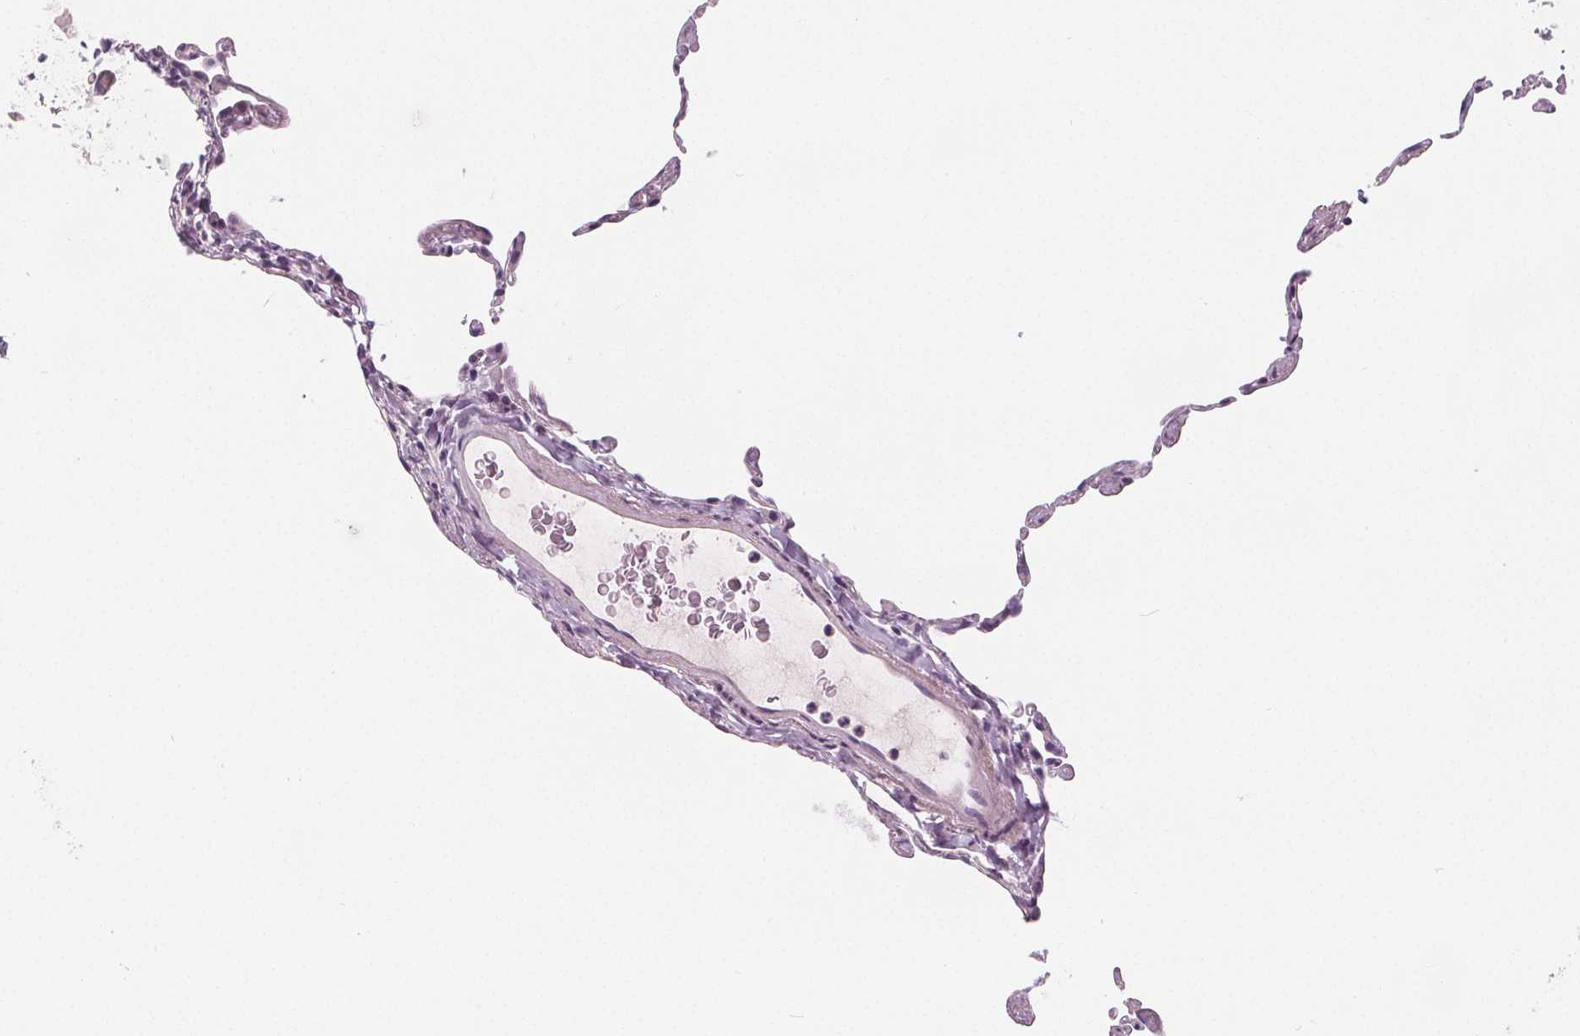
{"staining": {"intensity": "negative", "quantity": "none", "location": "none"}, "tissue": "lung", "cell_type": "Alveolar cells", "image_type": "normal", "snomed": [{"axis": "morphology", "description": "Normal tissue, NOS"}, {"axis": "topography", "description": "Lung"}], "caption": "Immunohistochemistry (IHC) of normal lung reveals no expression in alveolar cells.", "gene": "SLC5A12", "patient": {"sex": "female", "age": 57}}